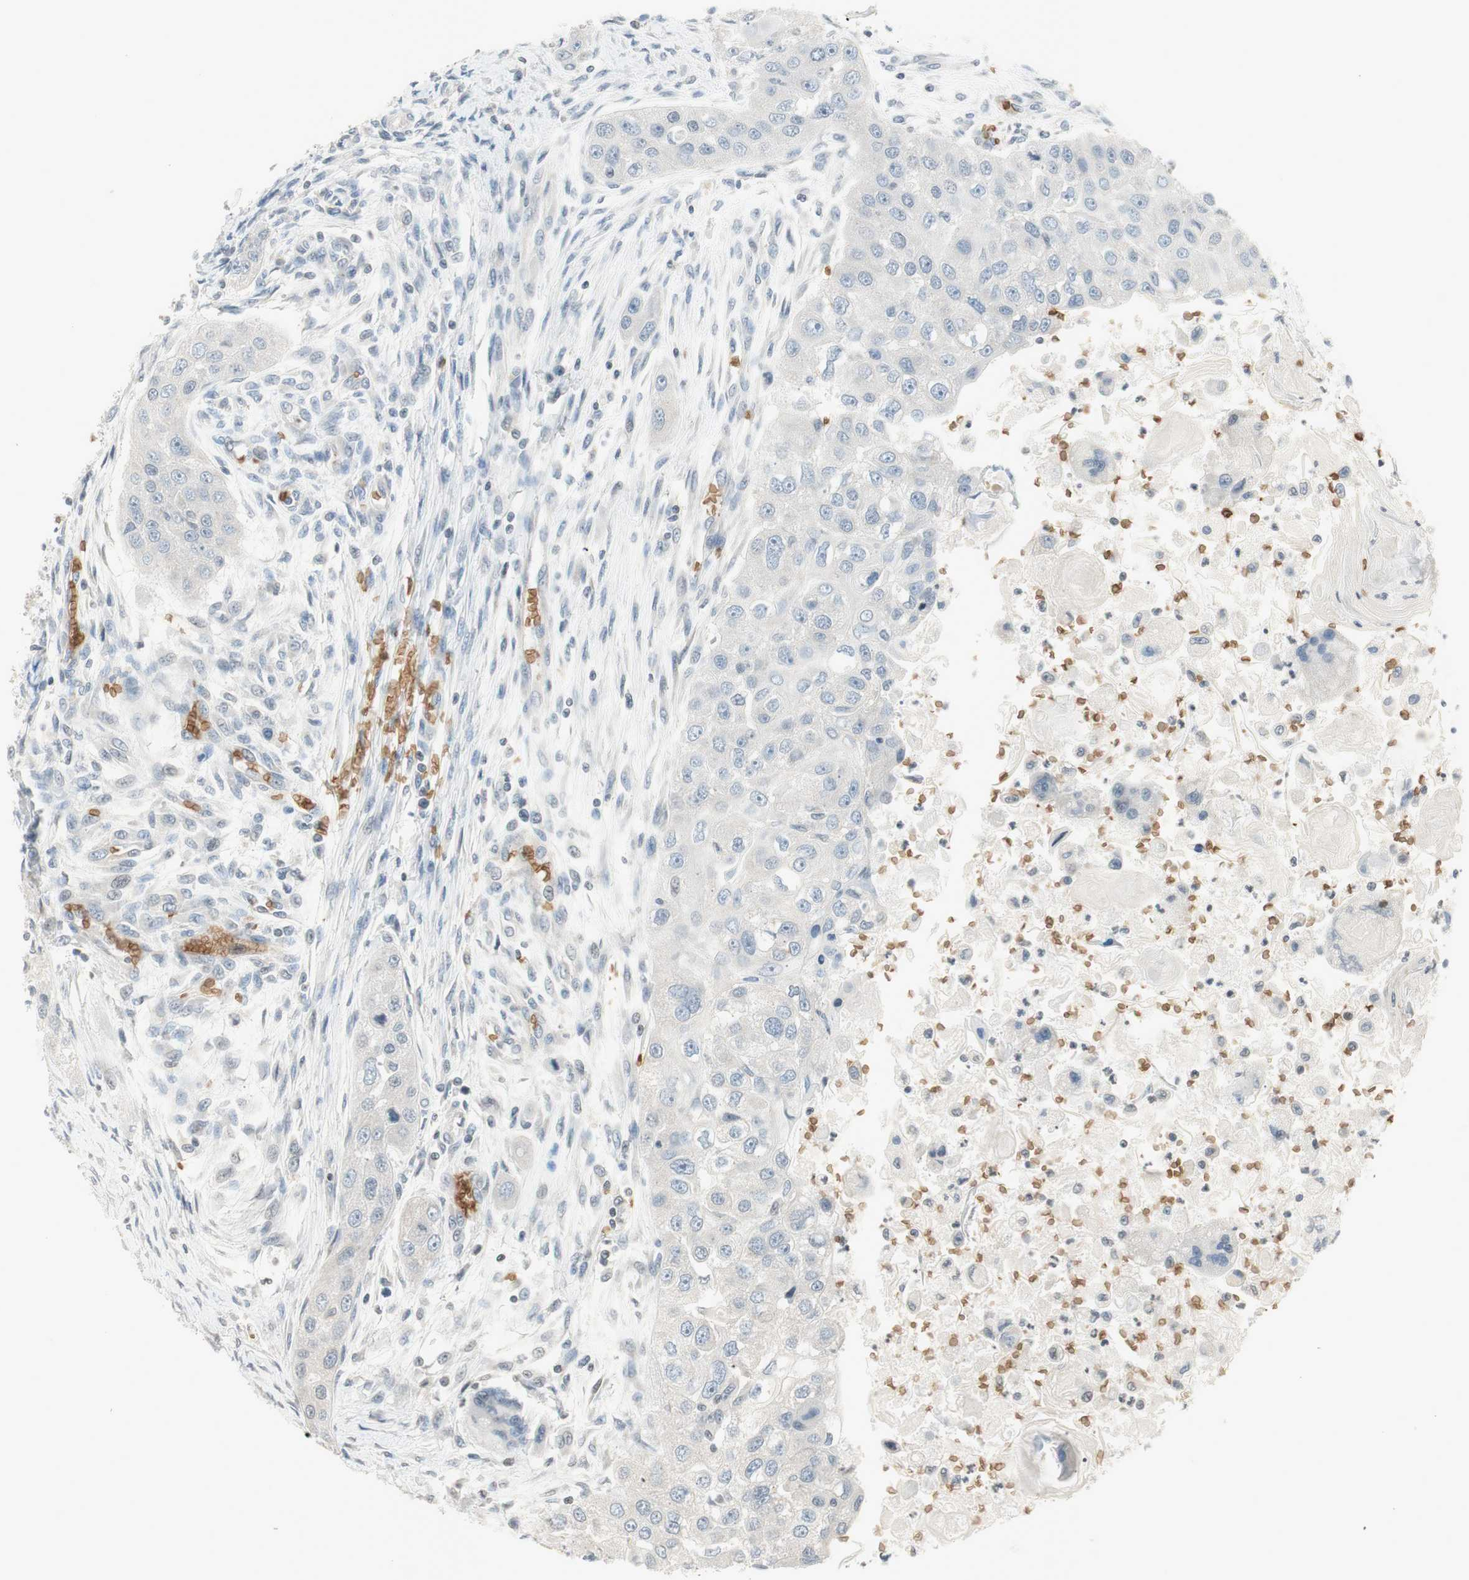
{"staining": {"intensity": "negative", "quantity": "none", "location": "none"}, "tissue": "head and neck cancer", "cell_type": "Tumor cells", "image_type": "cancer", "snomed": [{"axis": "morphology", "description": "Normal tissue, NOS"}, {"axis": "morphology", "description": "Squamous cell carcinoma, NOS"}, {"axis": "topography", "description": "Skeletal muscle"}, {"axis": "topography", "description": "Head-Neck"}], "caption": "DAB (3,3'-diaminobenzidine) immunohistochemical staining of head and neck cancer (squamous cell carcinoma) demonstrates no significant positivity in tumor cells. (Stains: DAB IHC with hematoxylin counter stain, Microscopy: brightfield microscopy at high magnification).", "gene": "GYPC", "patient": {"sex": "male", "age": 51}}